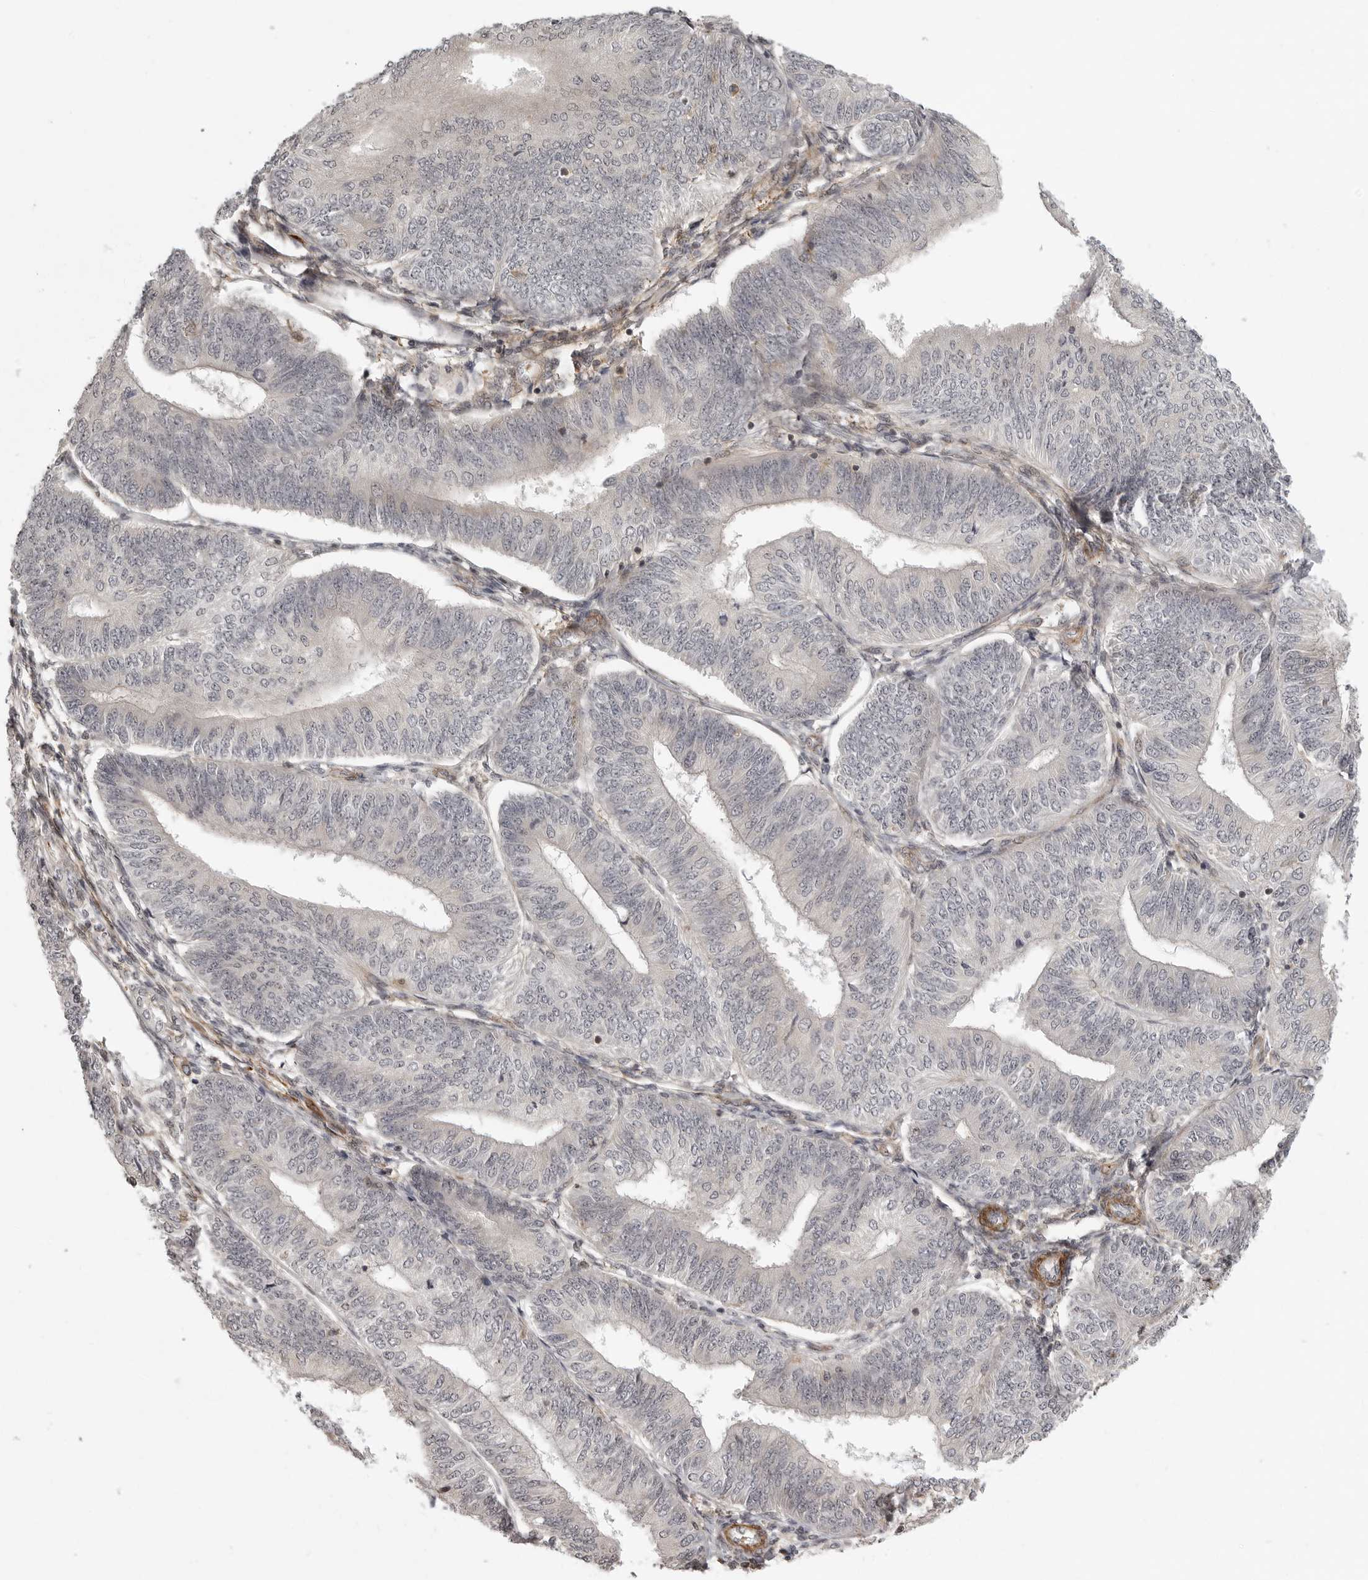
{"staining": {"intensity": "negative", "quantity": "none", "location": "none"}, "tissue": "endometrial cancer", "cell_type": "Tumor cells", "image_type": "cancer", "snomed": [{"axis": "morphology", "description": "Adenocarcinoma, NOS"}, {"axis": "topography", "description": "Endometrium"}], "caption": "Histopathology image shows no protein staining in tumor cells of adenocarcinoma (endometrial) tissue. (DAB (3,3'-diaminobenzidine) immunohistochemistry with hematoxylin counter stain).", "gene": "TUT4", "patient": {"sex": "female", "age": 58}}